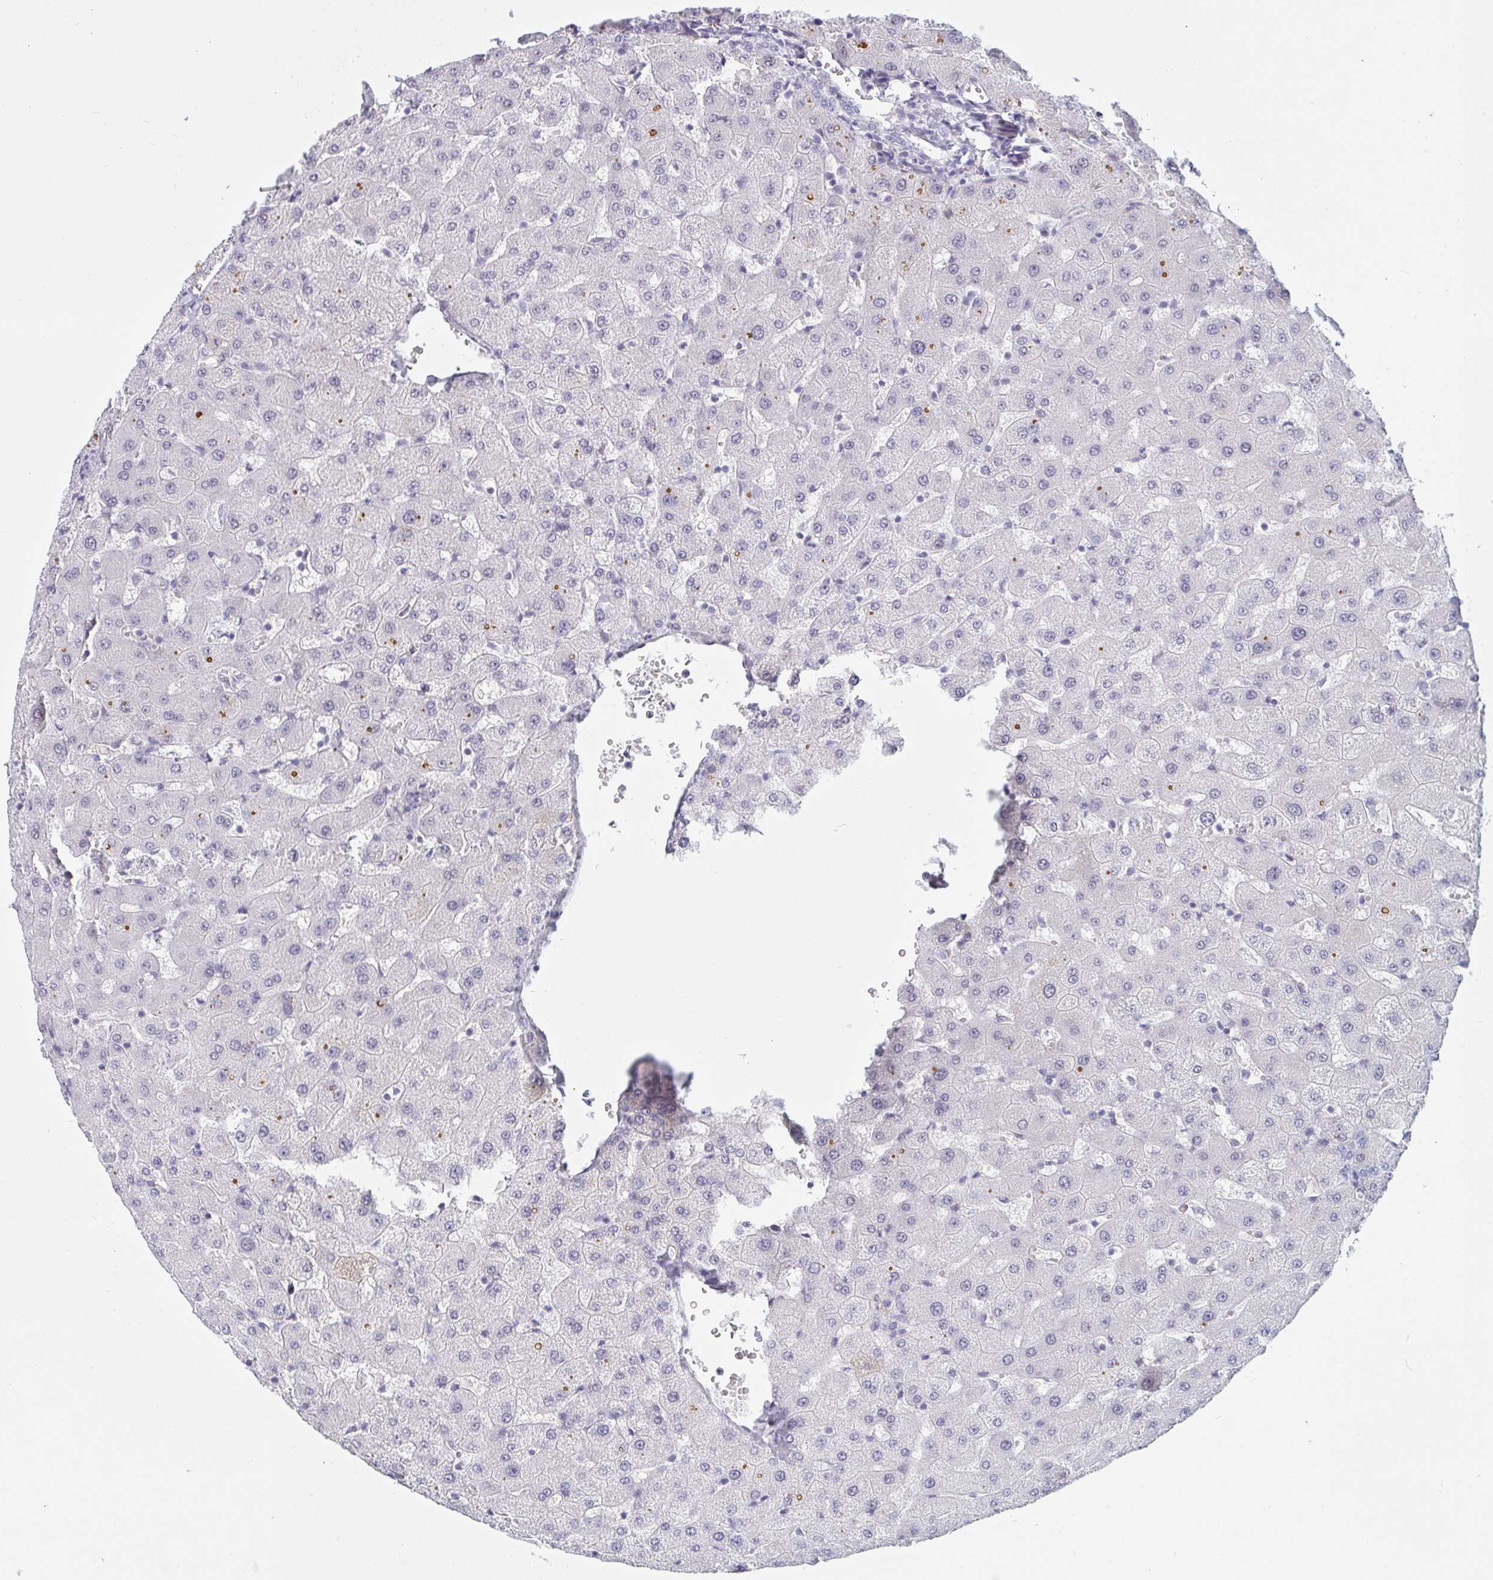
{"staining": {"intensity": "negative", "quantity": "none", "location": "none"}, "tissue": "liver", "cell_type": "Cholangiocytes", "image_type": "normal", "snomed": [{"axis": "morphology", "description": "Normal tissue, NOS"}, {"axis": "topography", "description": "Liver"}], "caption": "IHC image of normal liver: liver stained with DAB exhibits no significant protein staining in cholangiocytes. (IHC, brightfield microscopy, high magnification).", "gene": "DSCAML1", "patient": {"sex": "female", "age": 63}}